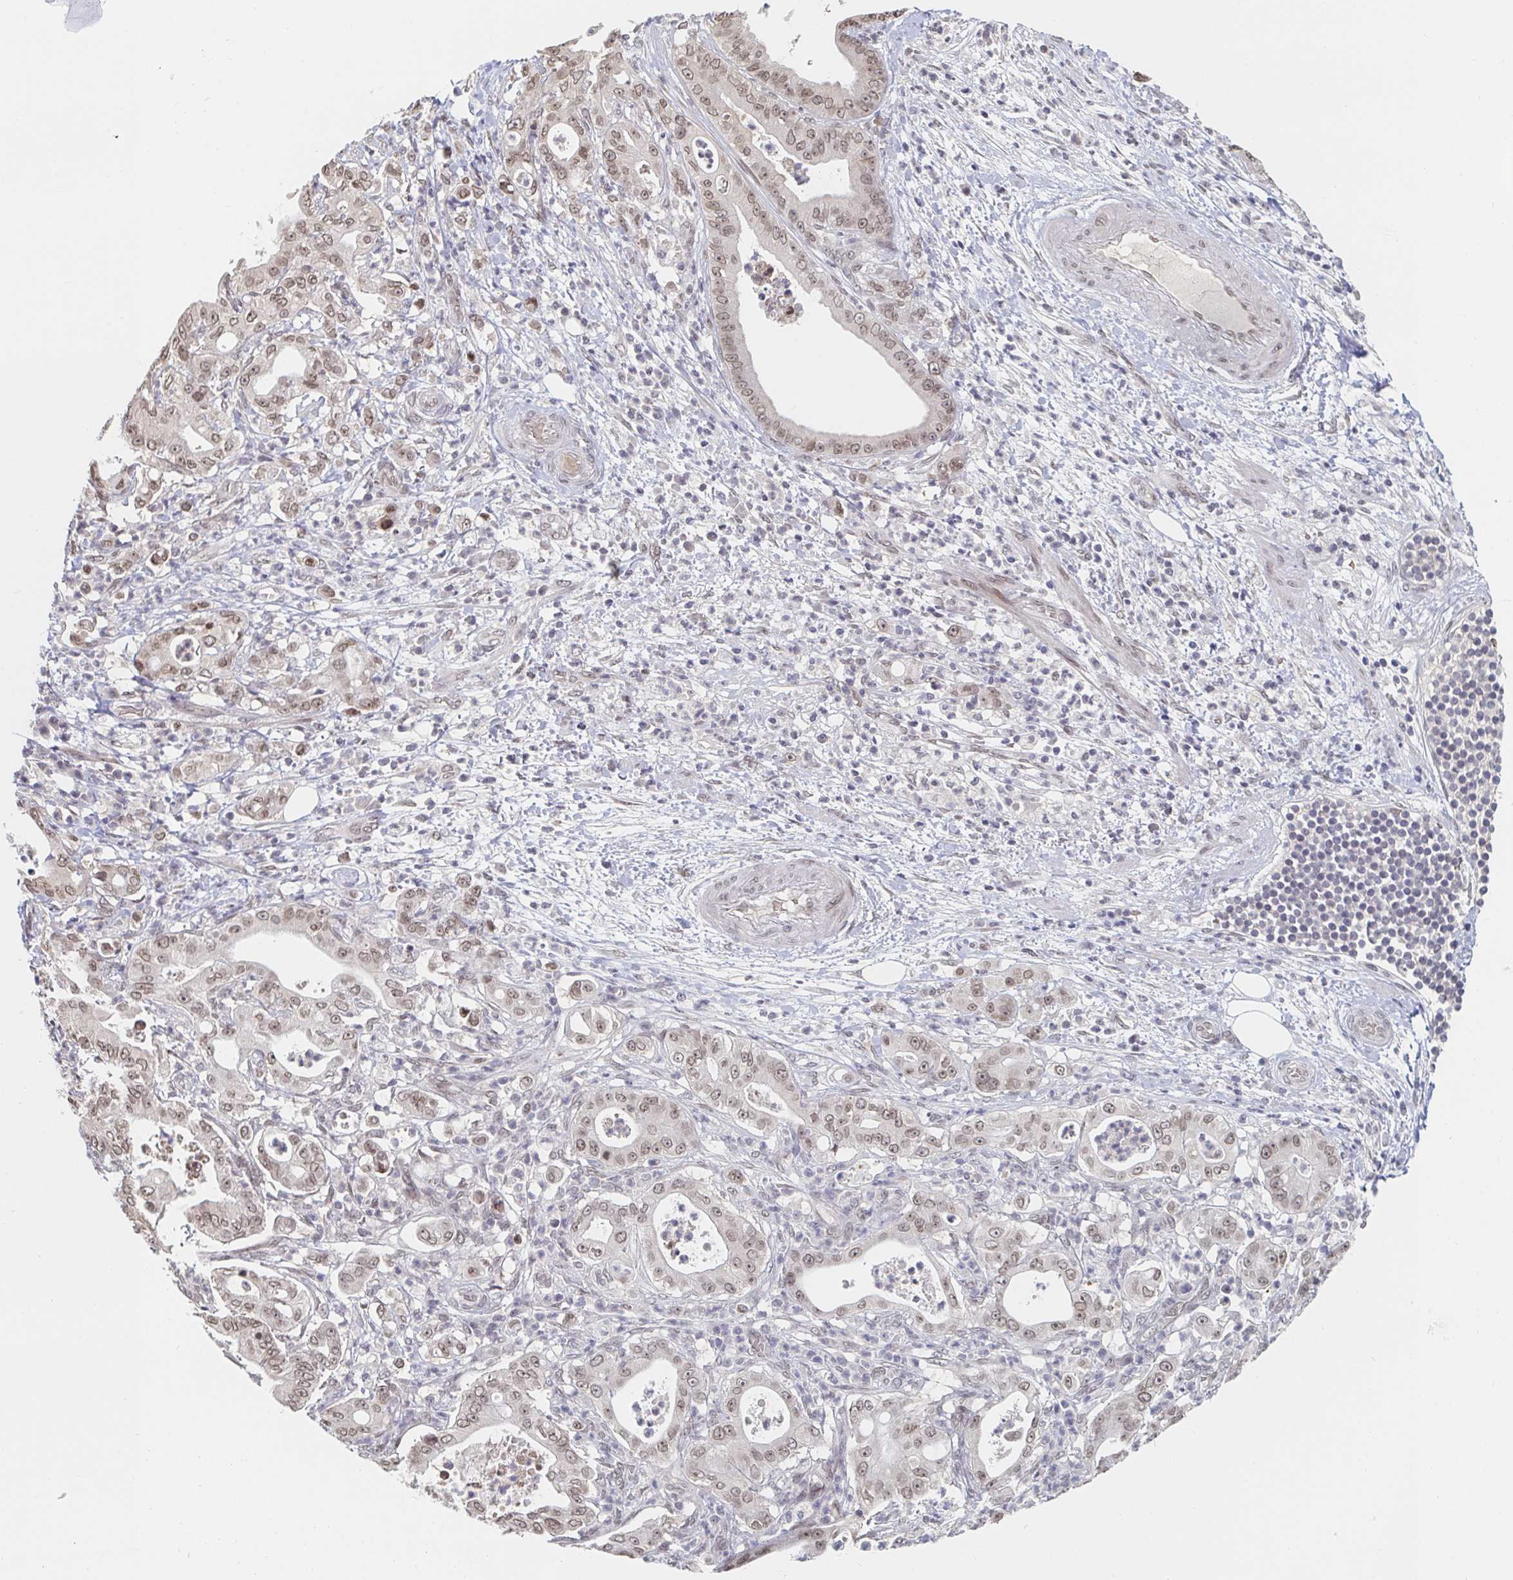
{"staining": {"intensity": "weak", "quantity": ">75%", "location": "nuclear"}, "tissue": "pancreatic cancer", "cell_type": "Tumor cells", "image_type": "cancer", "snomed": [{"axis": "morphology", "description": "Adenocarcinoma, NOS"}, {"axis": "topography", "description": "Pancreas"}], "caption": "Immunohistochemical staining of pancreatic adenocarcinoma displays low levels of weak nuclear staining in about >75% of tumor cells.", "gene": "CHD2", "patient": {"sex": "male", "age": 71}}